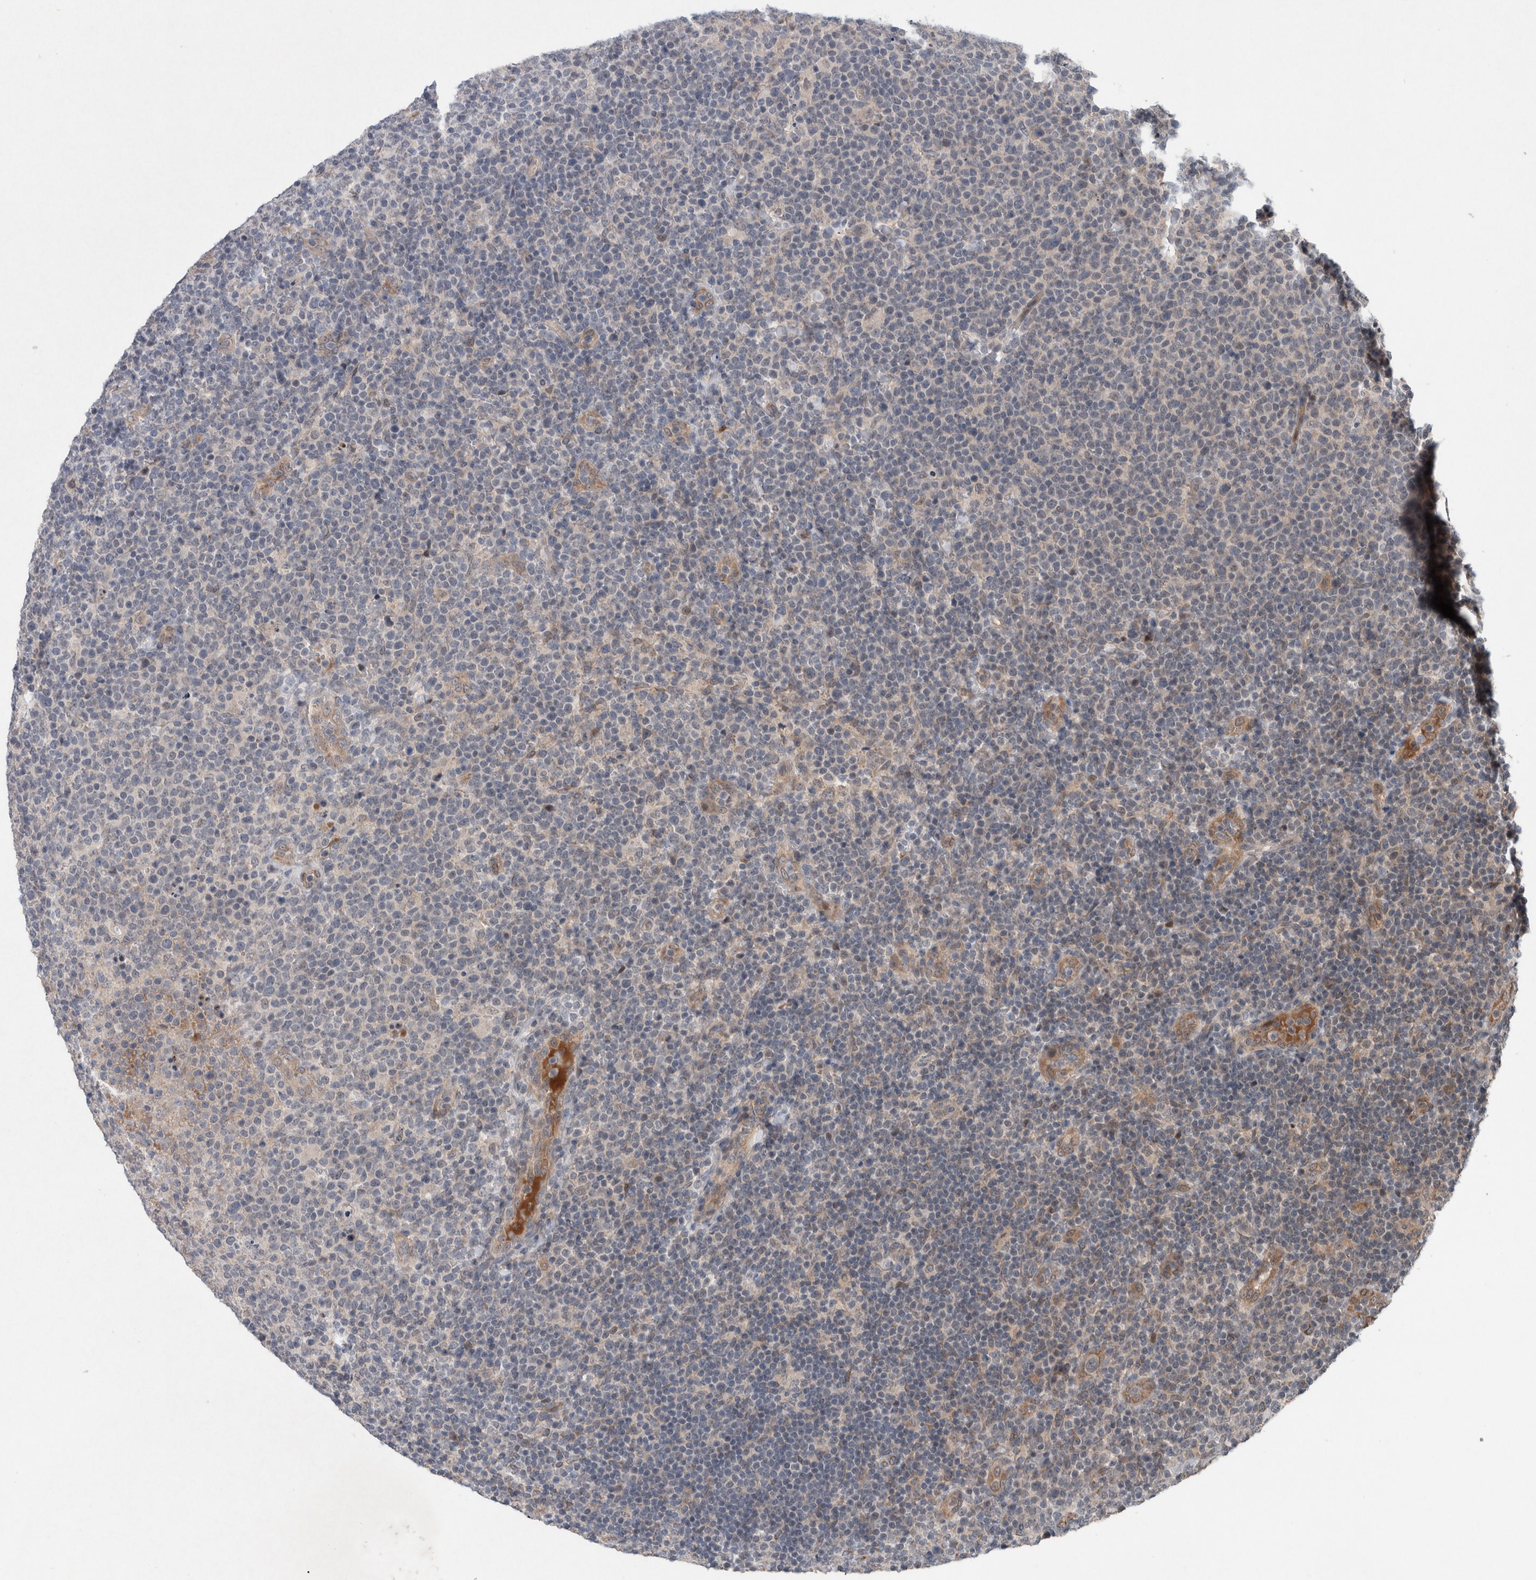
{"staining": {"intensity": "negative", "quantity": "none", "location": "none"}, "tissue": "lymphoma", "cell_type": "Tumor cells", "image_type": "cancer", "snomed": [{"axis": "morphology", "description": "Malignant lymphoma, non-Hodgkin's type, High grade"}, {"axis": "topography", "description": "Lymph node"}], "caption": "This is a image of IHC staining of lymphoma, which shows no staining in tumor cells.", "gene": "GIMAP6", "patient": {"sex": "male", "age": 61}}